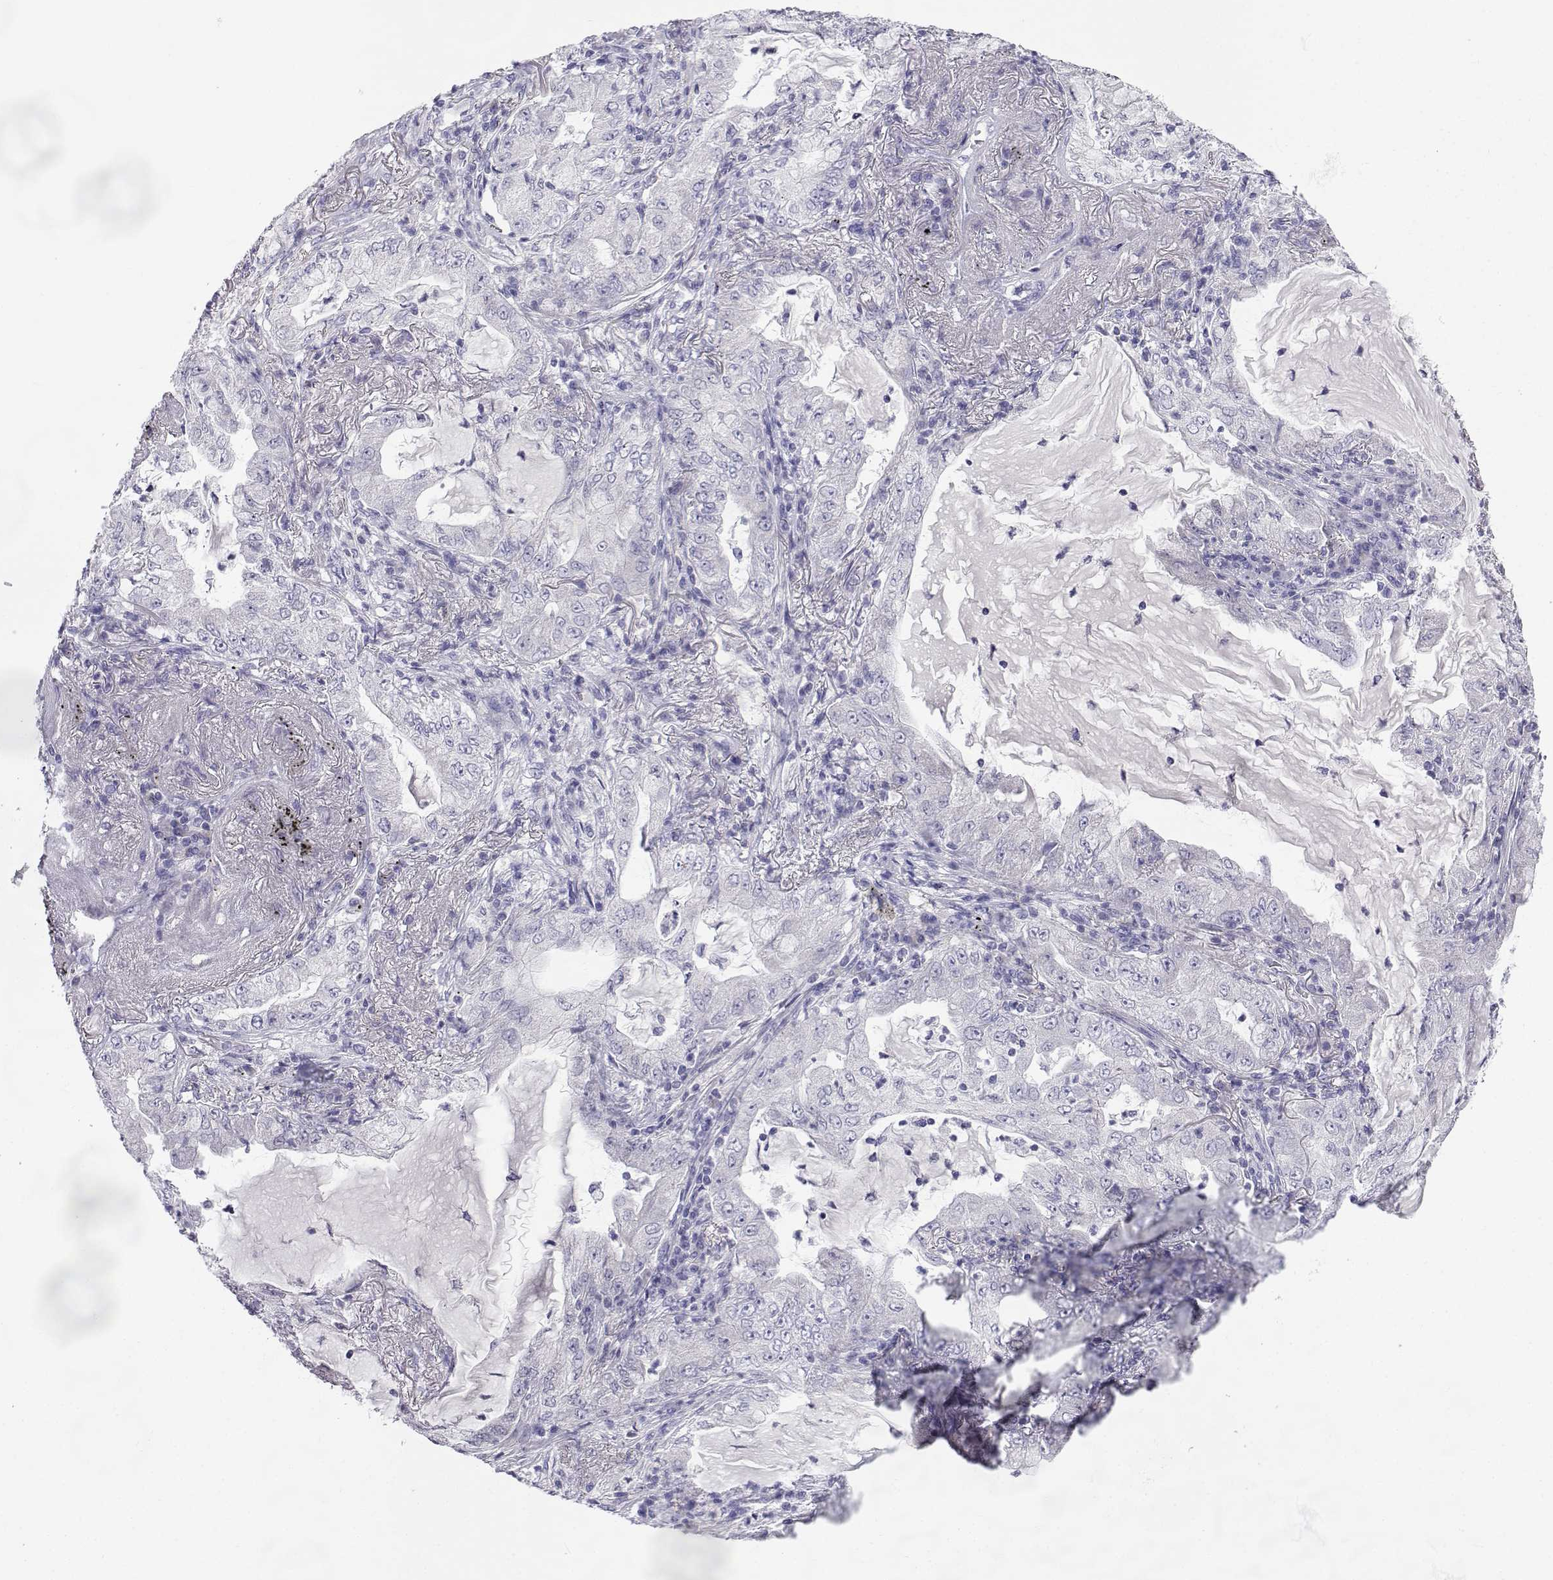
{"staining": {"intensity": "negative", "quantity": "none", "location": "none"}, "tissue": "lung cancer", "cell_type": "Tumor cells", "image_type": "cancer", "snomed": [{"axis": "morphology", "description": "Adenocarcinoma, NOS"}, {"axis": "topography", "description": "Lung"}], "caption": "Immunohistochemistry (IHC) micrograph of neoplastic tissue: lung cancer stained with DAB demonstrates no significant protein positivity in tumor cells.", "gene": "SLC6A3", "patient": {"sex": "female", "age": 73}}